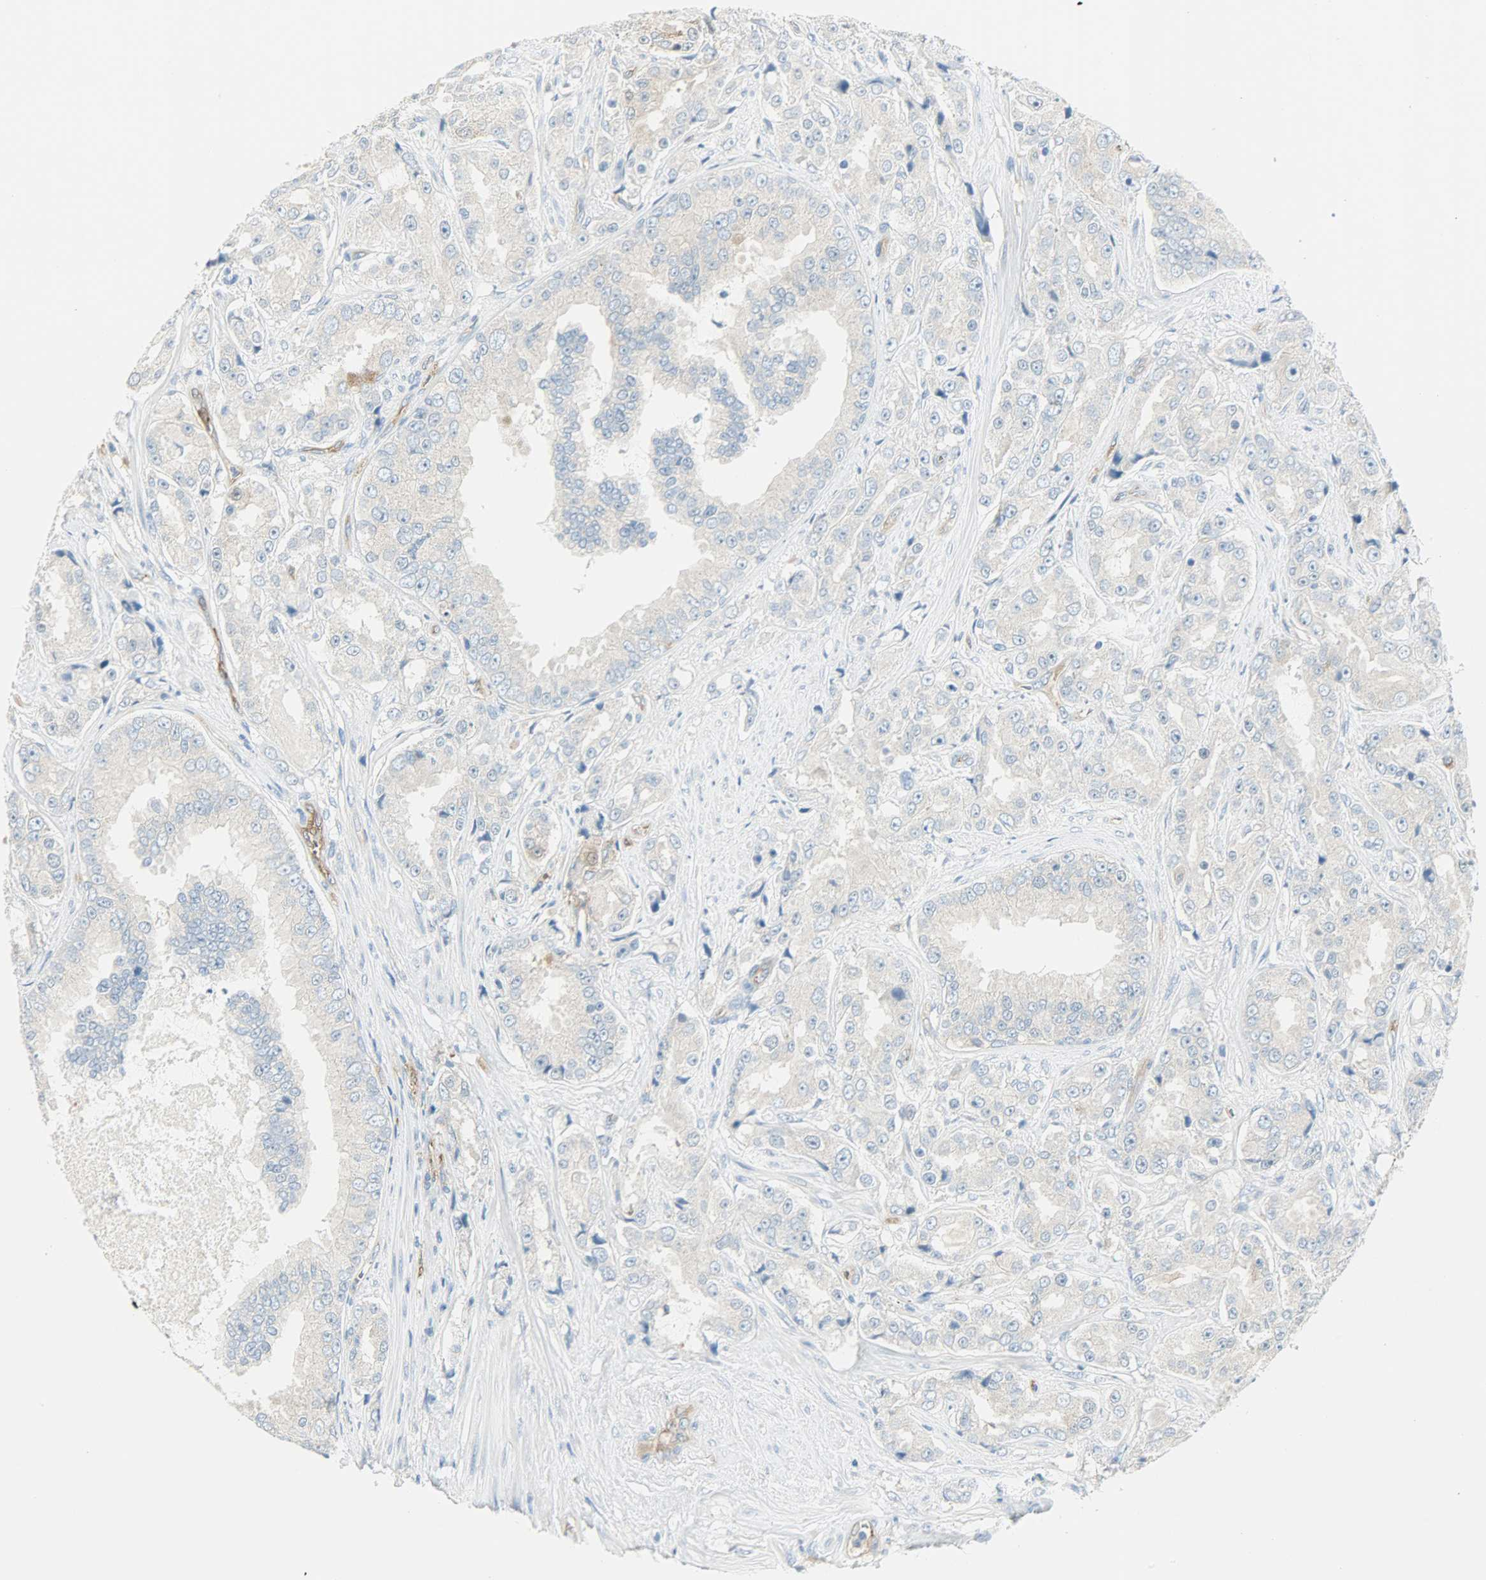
{"staining": {"intensity": "moderate", "quantity": "<25%", "location": "cytoplasmic/membranous"}, "tissue": "prostate cancer", "cell_type": "Tumor cells", "image_type": "cancer", "snomed": [{"axis": "morphology", "description": "Adenocarcinoma, High grade"}, {"axis": "topography", "description": "Prostate"}], "caption": "This is an image of IHC staining of prostate cancer (high-grade adenocarcinoma), which shows moderate positivity in the cytoplasmic/membranous of tumor cells.", "gene": "WARS1", "patient": {"sex": "male", "age": 73}}